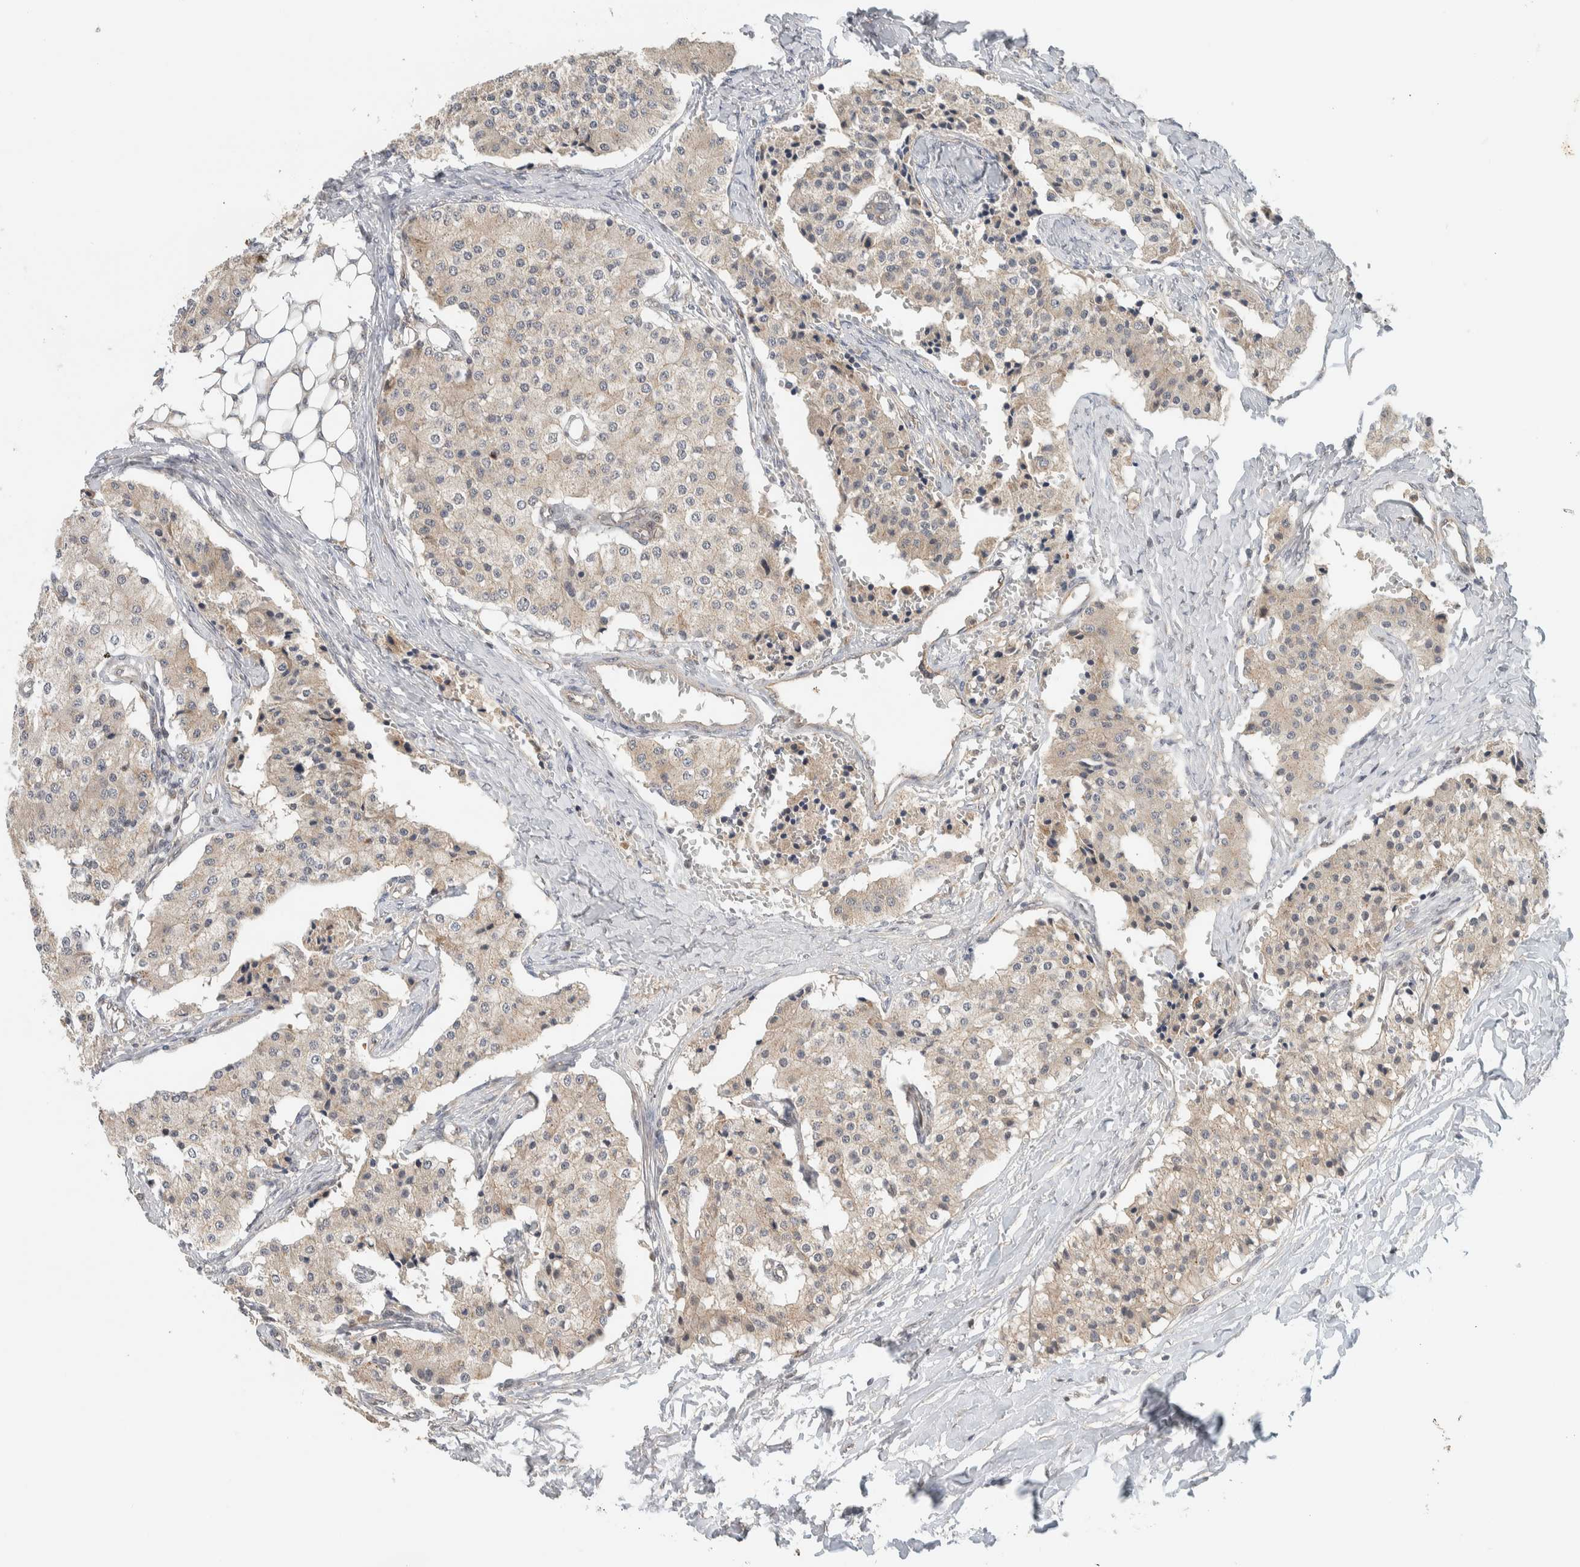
{"staining": {"intensity": "weak", "quantity": "<25%", "location": "cytoplasmic/membranous"}, "tissue": "carcinoid", "cell_type": "Tumor cells", "image_type": "cancer", "snomed": [{"axis": "morphology", "description": "Carcinoid, malignant, NOS"}, {"axis": "topography", "description": "Colon"}], "caption": "DAB (3,3'-diaminobenzidine) immunohistochemical staining of carcinoid exhibits no significant staining in tumor cells.", "gene": "DEPTOR", "patient": {"sex": "female", "age": 52}}